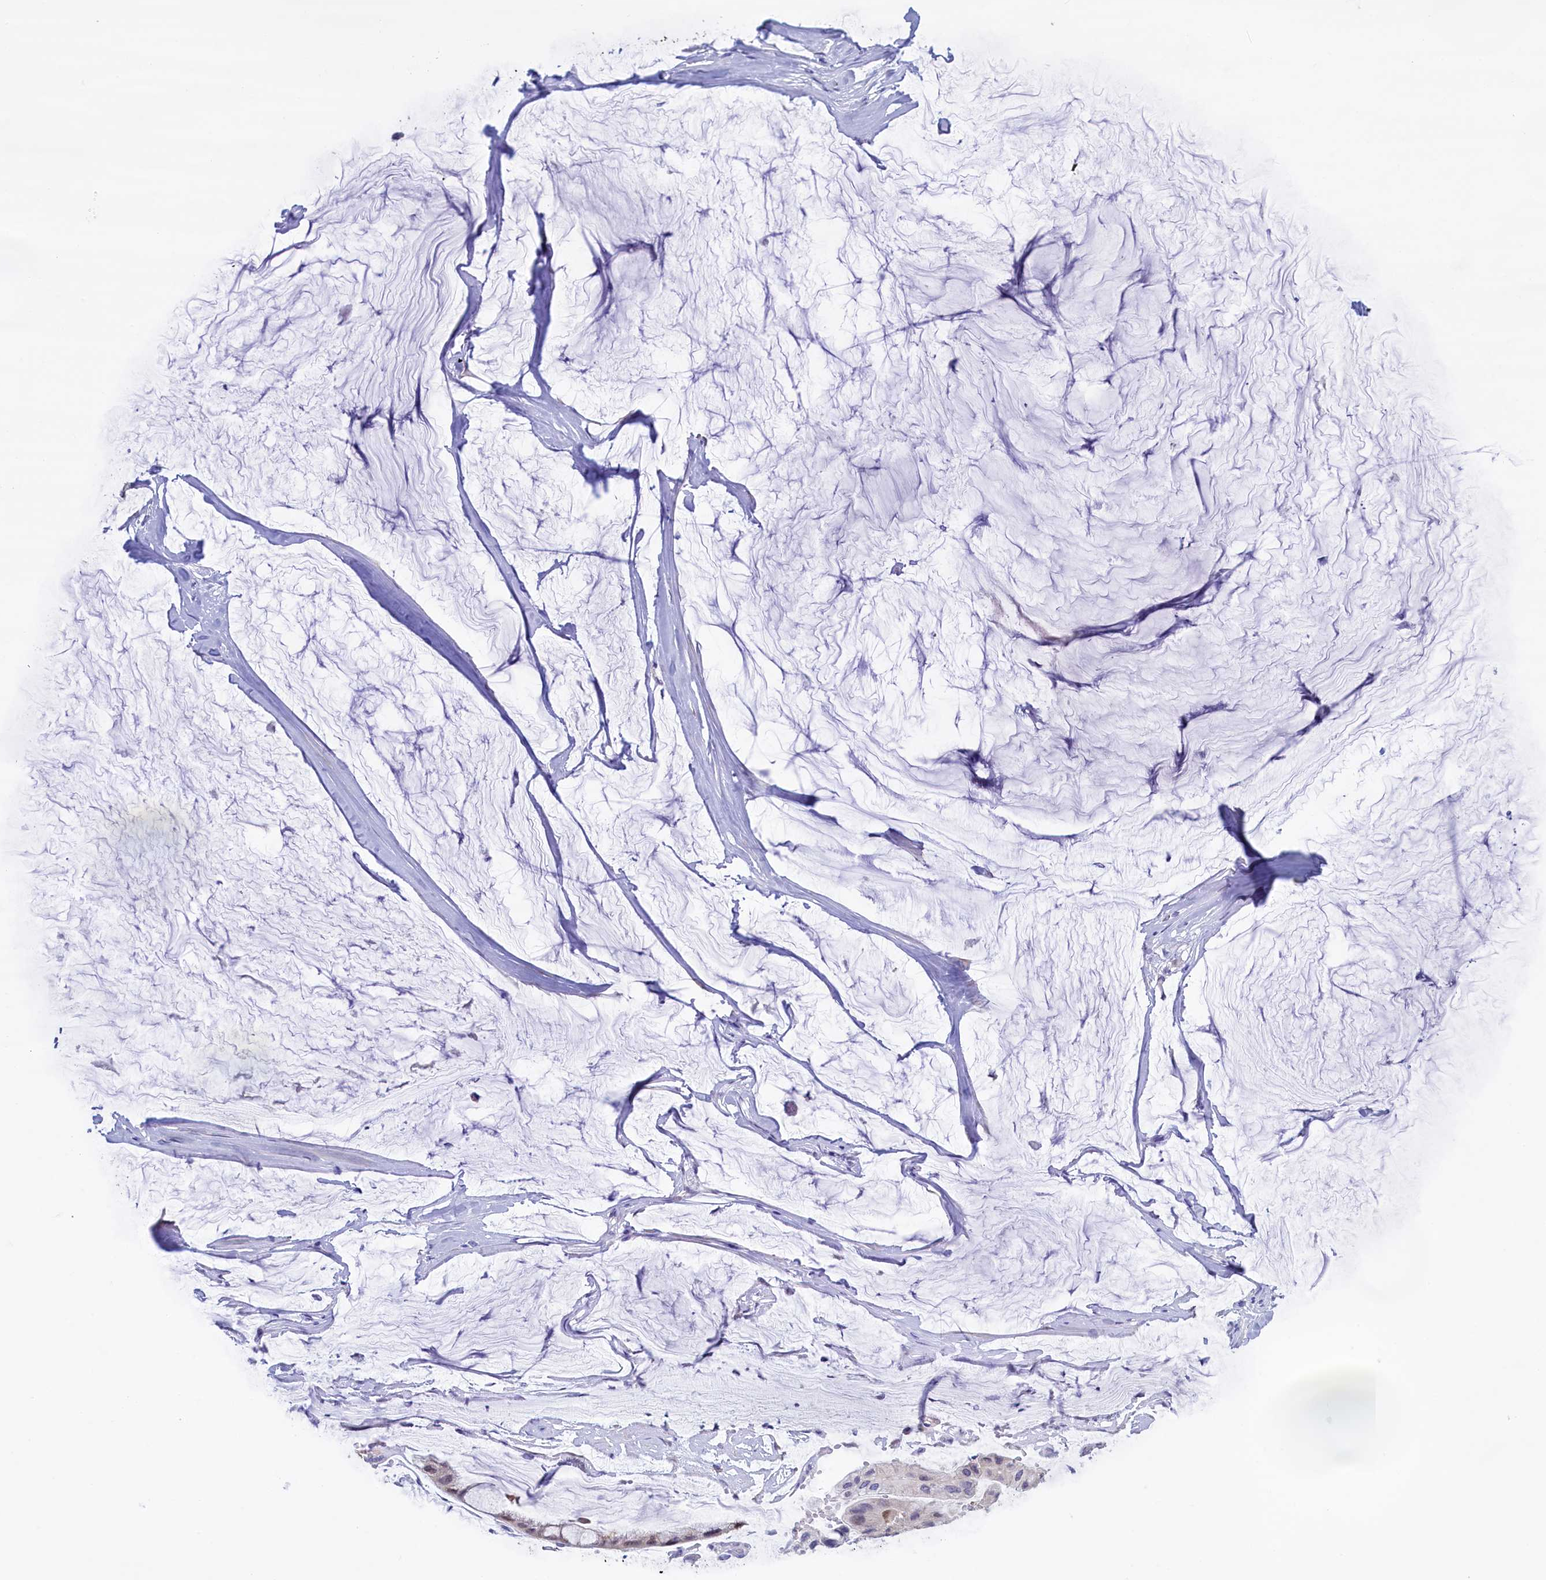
{"staining": {"intensity": "moderate", "quantity": "25%-75%", "location": "nuclear"}, "tissue": "ovarian cancer", "cell_type": "Tumor cells", "image_type": "cancer", "snomed": [{"axis": "morphology", "description": "Cystadenocarcinoma, mucinous, NOS"}, {"axis": "topography", "description": "Ovary"}], "caption": "Immunohistochemistry (DAB) staining of human ovarian mucinous cystadenocarcinoma displays moderate nuclear protein positivity in approximately 25%-75% of tumor cells.", "gene": "IGSF6", "patient": {"sex": "female", "age": 39}}